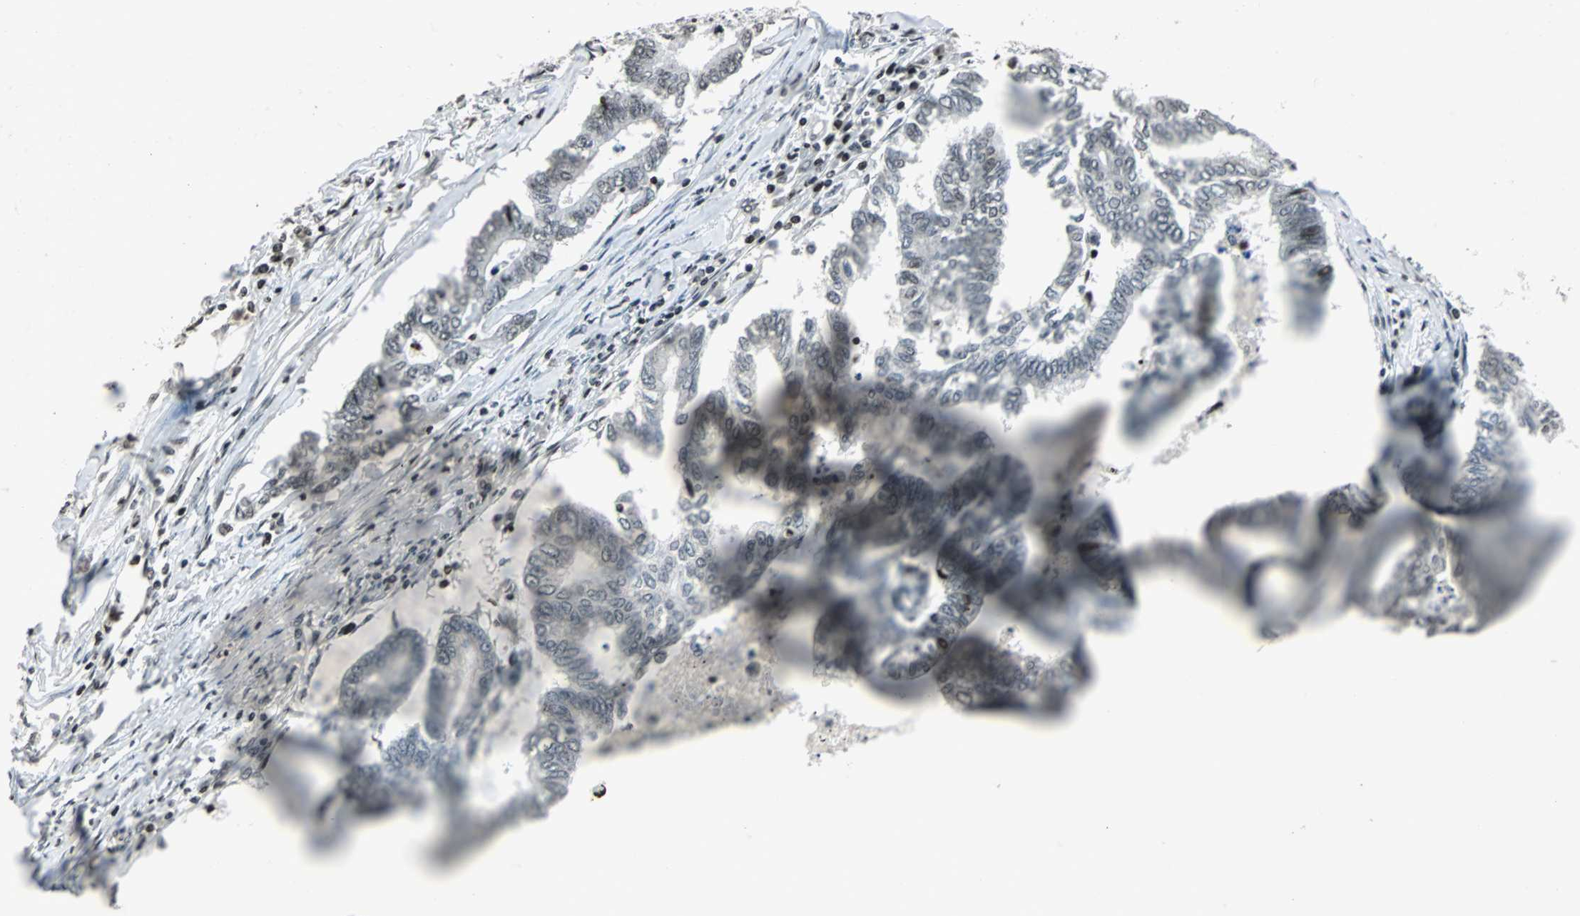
{"staining": {"intensity": "negative", "quantity": "none", "location": "none"}, "tissue": "endometrial cancer", "cell_type": "Tumor cells", "image_type": "cancer", "snomed": [{"axis": "morphology", "description": "Adenocarcinoma, NOS"}, {"axis": "topography", "description": "Endometrium"}], "caption": "A photomicrograph of adenocarcinoma (endometrial) stained for a protein demonstrates no brown staining in tumor cells.", "gene": "PAXIP1", "patient": {"sex": "female", "age": 79}}